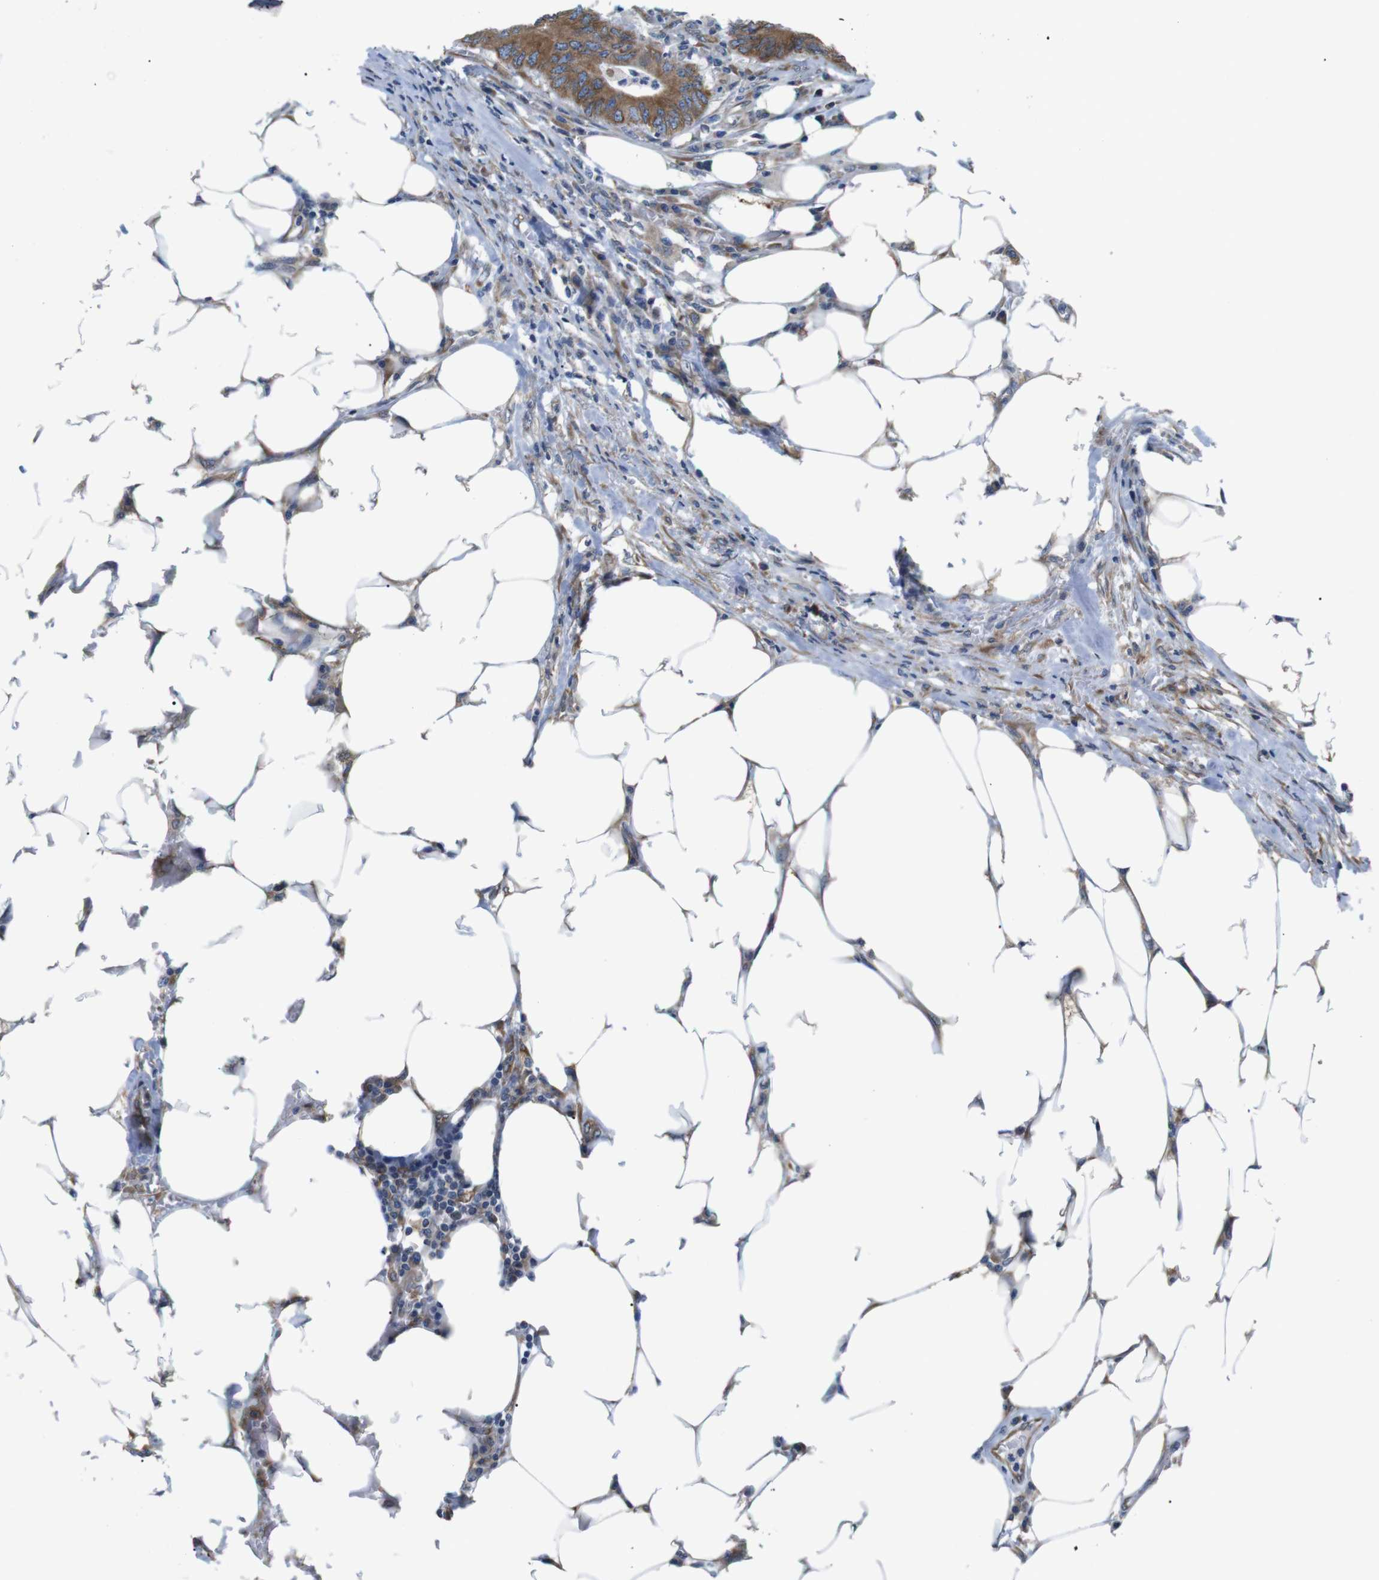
{"staining": {"intensity": "moderate", "quantity": ">75%", "location": "cytoplasmic/membranous"}, "tissue": "colorectal cancer", "cell_type": "Tumor cells", "image_type": "cancer", "snomed": [{"axis": "morphology", "description": "Adenocarcinoma, NOS"}, {"axis": "topography", "description": "Colon"}], "caption": "The photomicrograph demonstrates a brown stain indicating the presence of a protein in the cytoplasmic/membranous of tumor cells in colorectal cancer (adenocarcinoma).", "gene": "HACD3", "patient": {"sex": "male", "age": 71}}